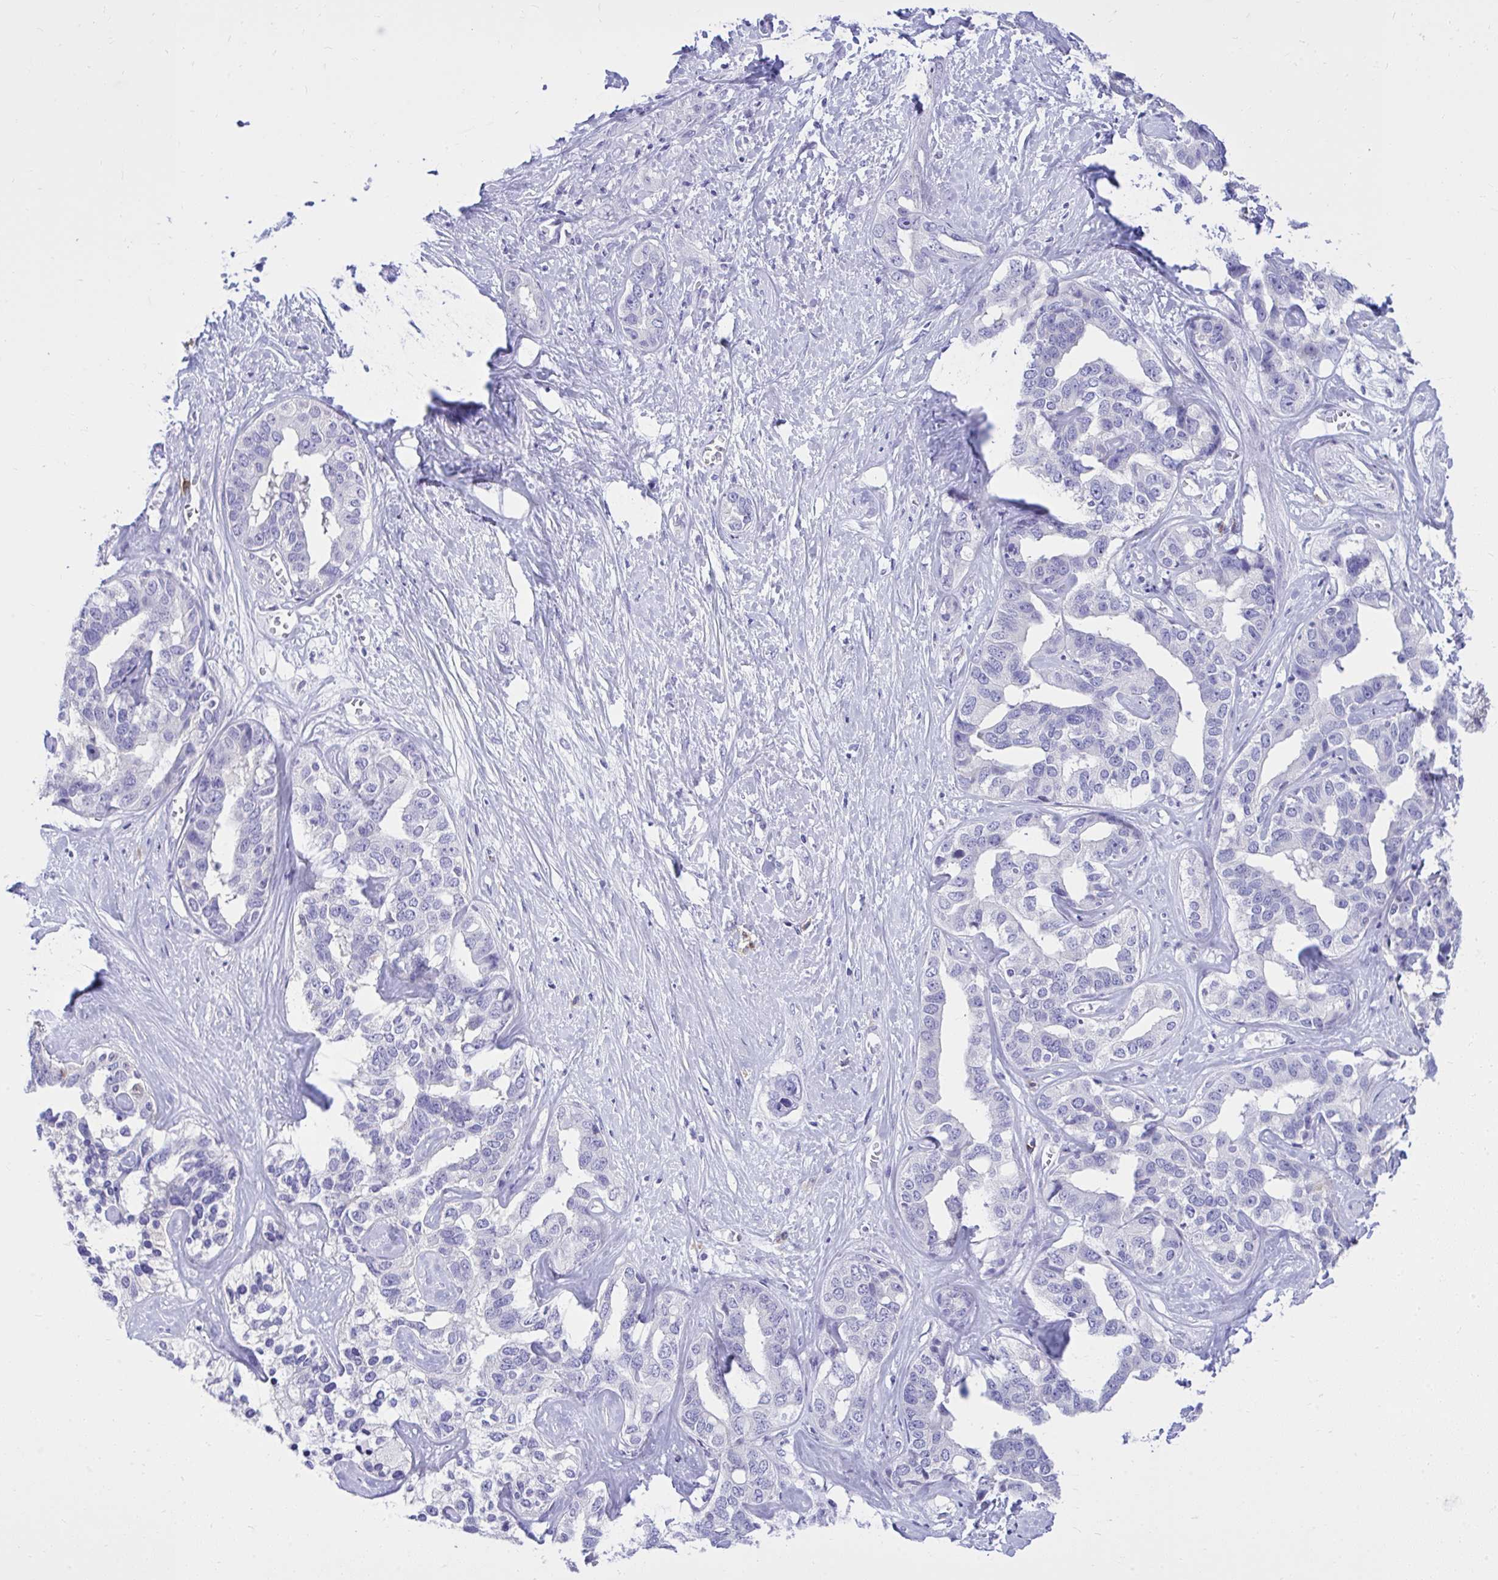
{"staining": {"intensity": "negative", "quantity": "none", "location": "none"}, "tissue": "liver cancer", "cell_type": "Tumor cells", "image_type": "cancer", "snomed": [{"axis": "morphology", "description": "Cholangiocarcinoma"}, {"axis": "topography", "description": "Liver"}], "caption": "The IHC micrograph has no significant expression in tumor cells of liver cholangiocarcinoma tissue.", "gene": "PSD", "patient": {"sex": "male", "age": 59}}